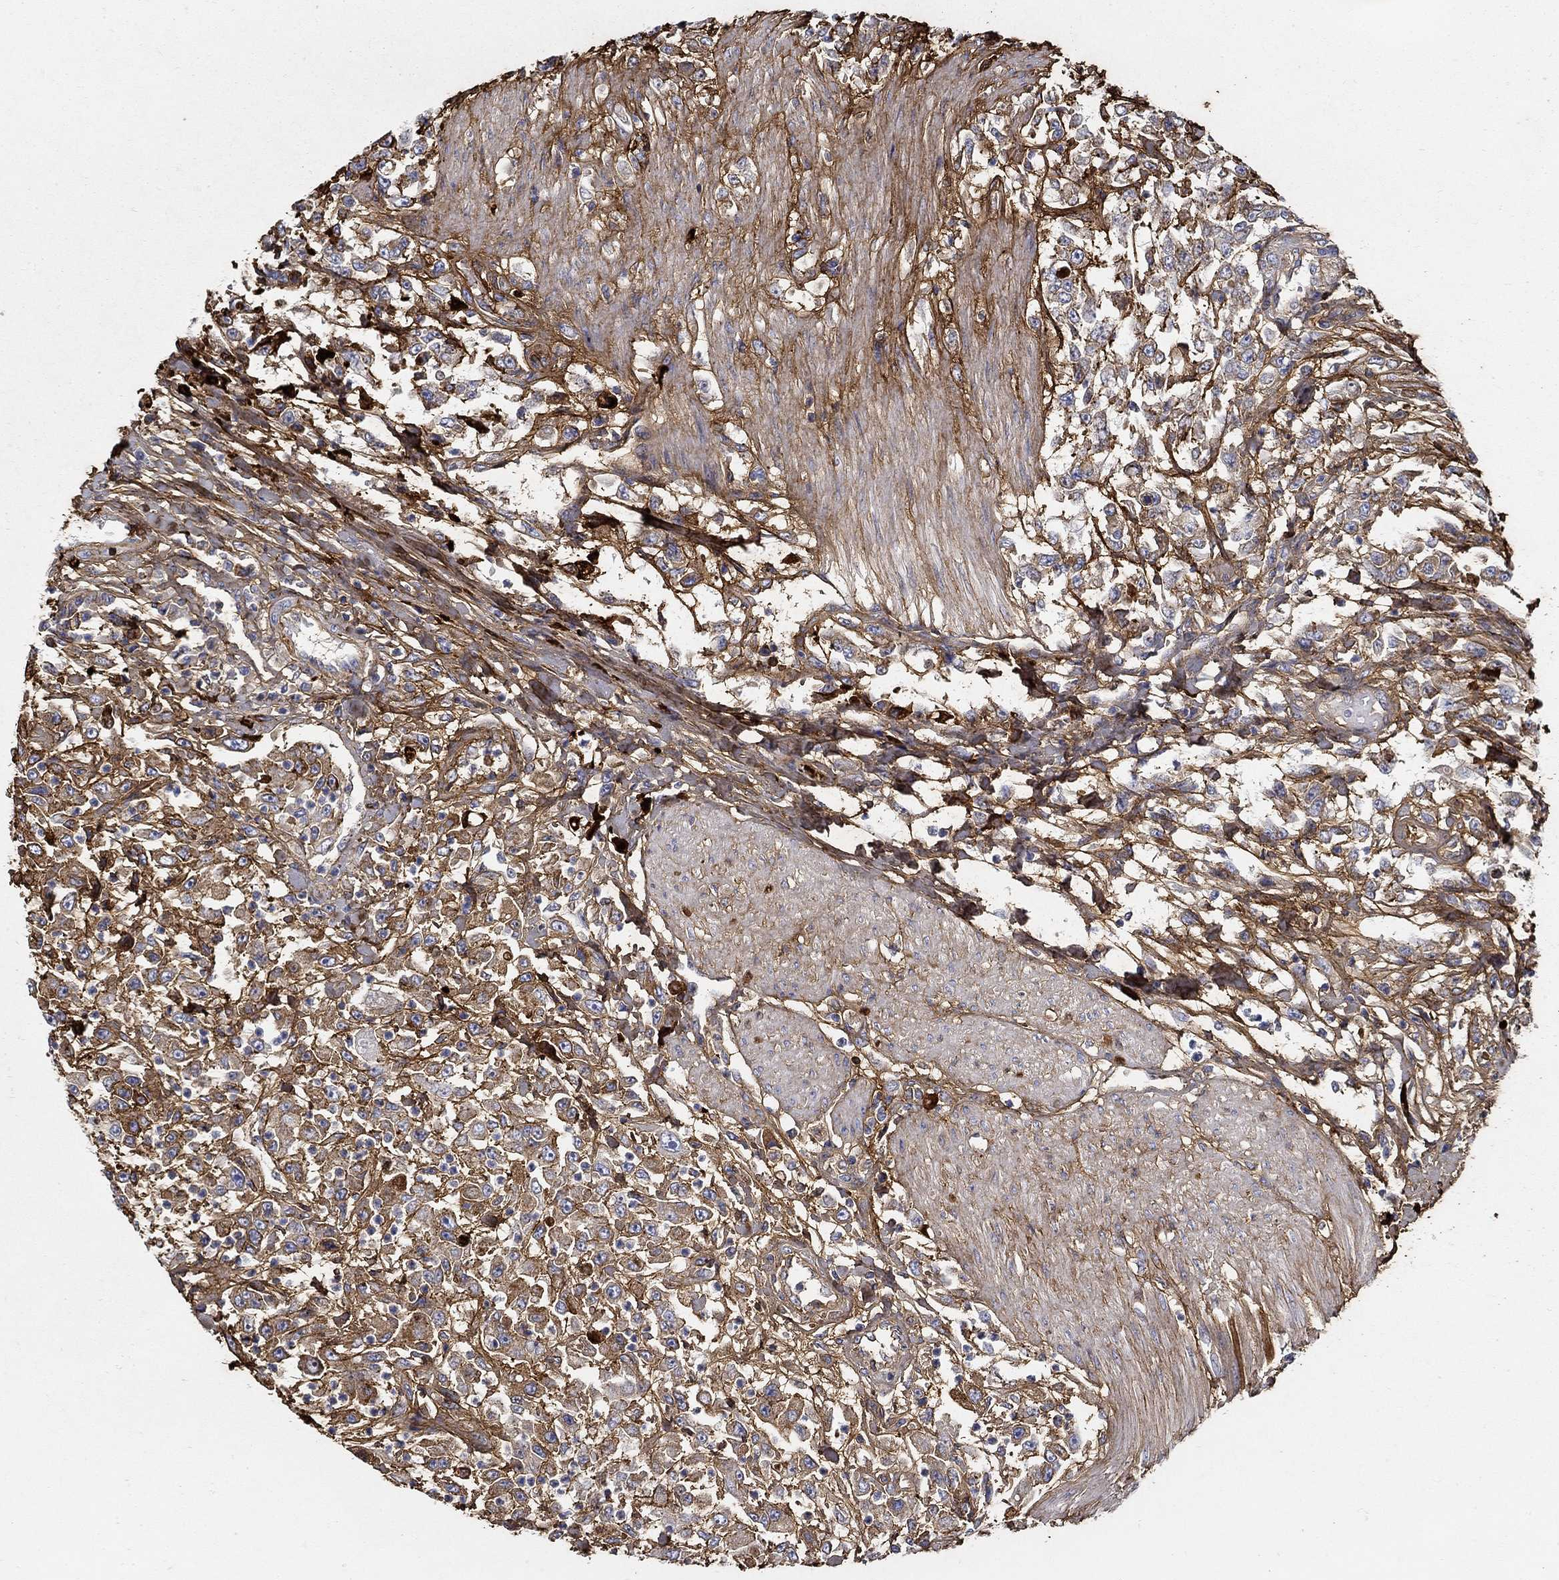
{"staining": {"intensity": "strong", "quantity": "25%-75%", "location": "cytoplasmic/membranous"}, "tissue": "urothelial cancer", "cell_type": "Tumor cells", "image_type": "cancer", "snomed": [{"axis": "morphology", "description": "Urothelial carcinoma, High grade"}, {"axis": "topography", "description": "Urinary bladder"}], "caption": "Human high-grade urothelial carcinoma stained with a protein marker demonstrates strong staining in tumor cells.", "gene": "TGFBI", "patient": {"sex": "male", "age": 46}}